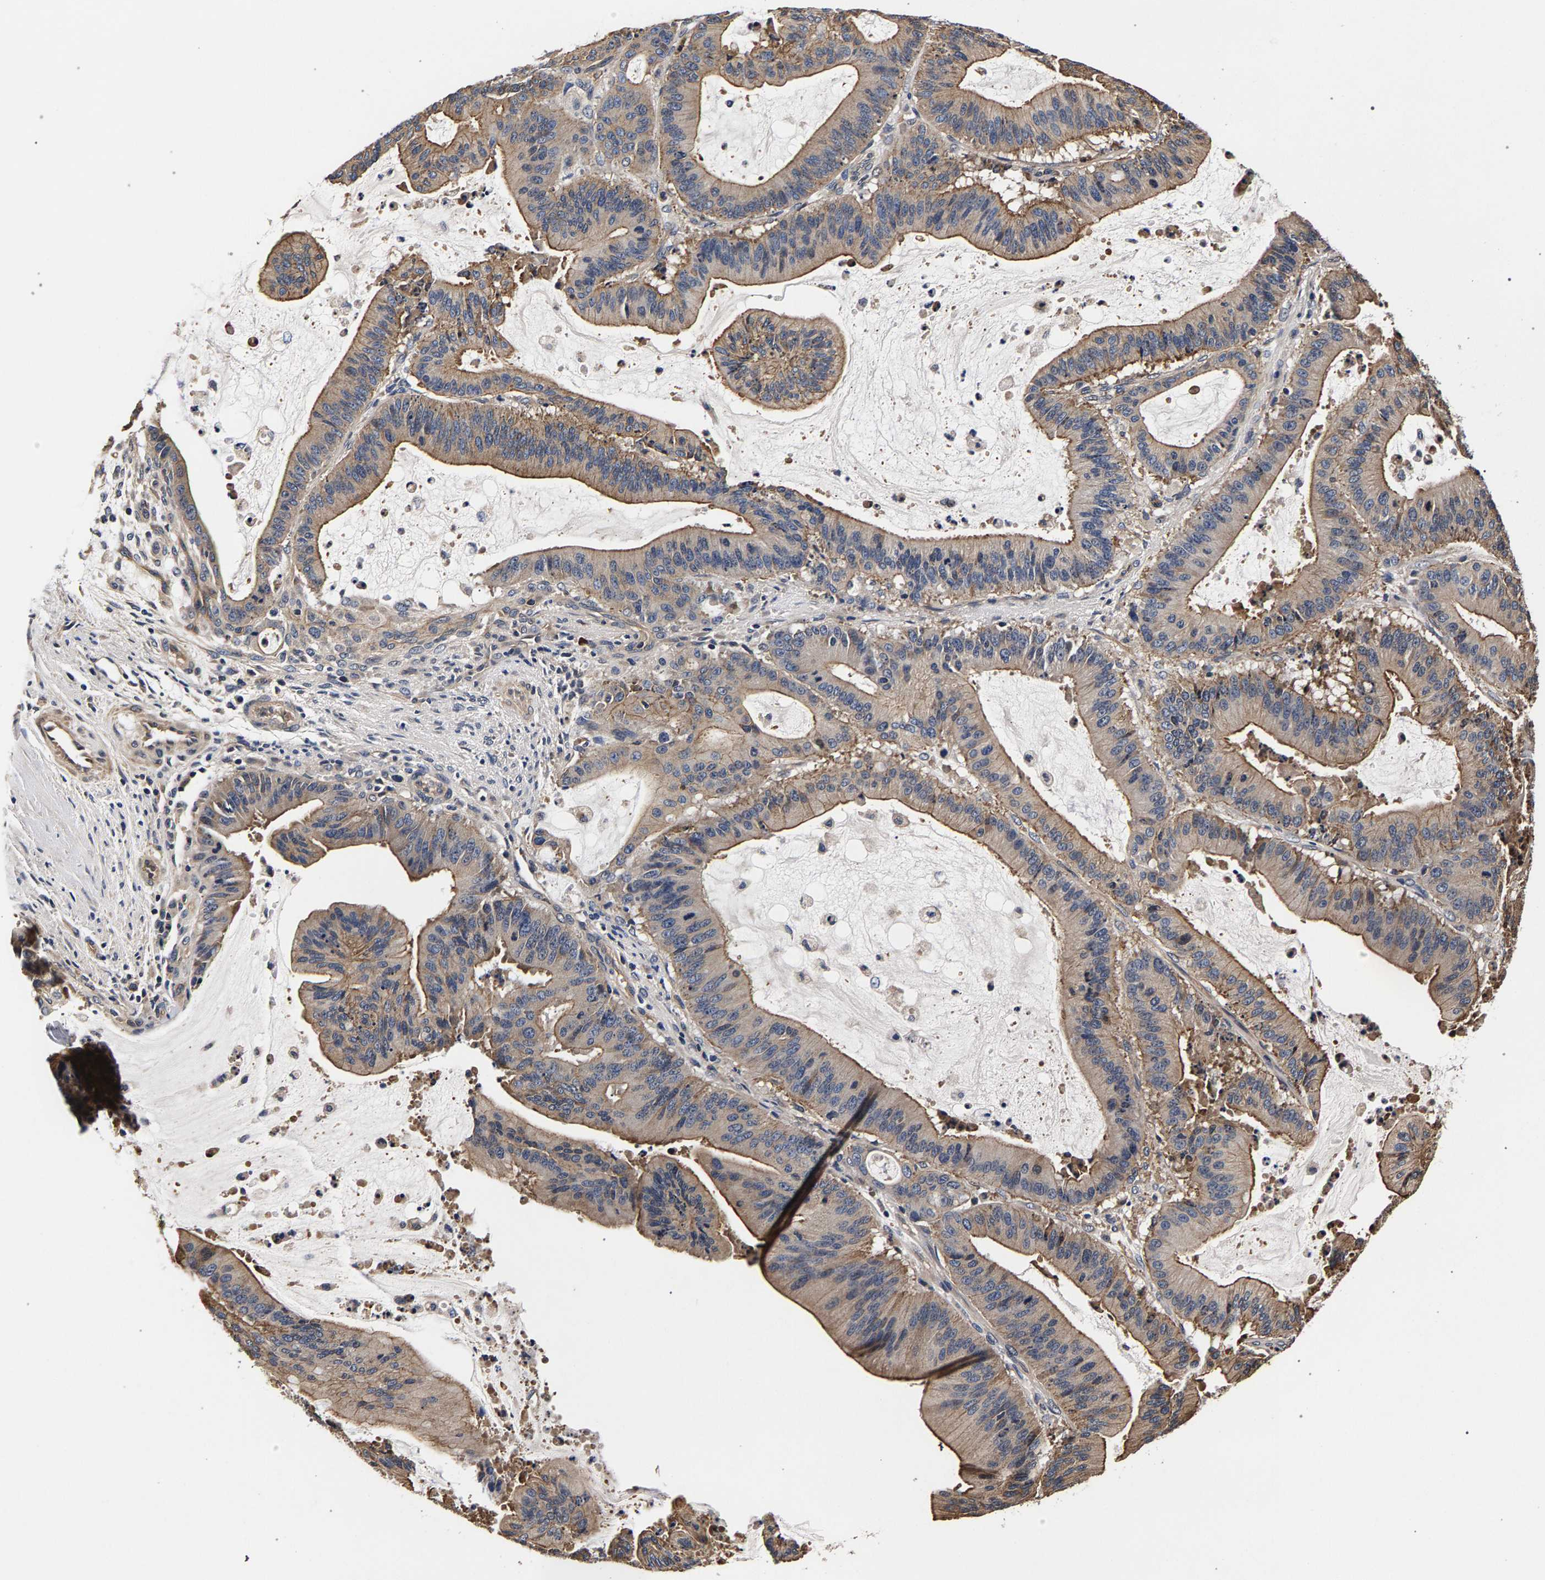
{"staining": {"intensity": "weak", "quantity": ">75%", "location": "cytoplasmic/membranous"}, "tissue": "liver cancer", "cell_type": "Tumor cells", "image_type": "cancer", "snomed": [{"axis": "morphology", "description": "Normal tissue, NOS"}, {"axis": "morphology", "description": "Cholangiocarcinoma"}, {"axis": "topography", "description": "Liver"}, {"axis": "topography", "description": "Peripheral nerve tissue"}], "caption": "The immunohistochemical stain labels weak cytoplasmic/membranous positivity in tumor cells of liver cancer tissue. The staining was performed using DAB (3,3'-diaminobenzidine) to visualize the protein expression in brown, while the nuclei were stained in blue with hematoxylin (Magnification: 20x).", "gene": "MARCHF7", "patient": {"sex": "female", "age": 73}}